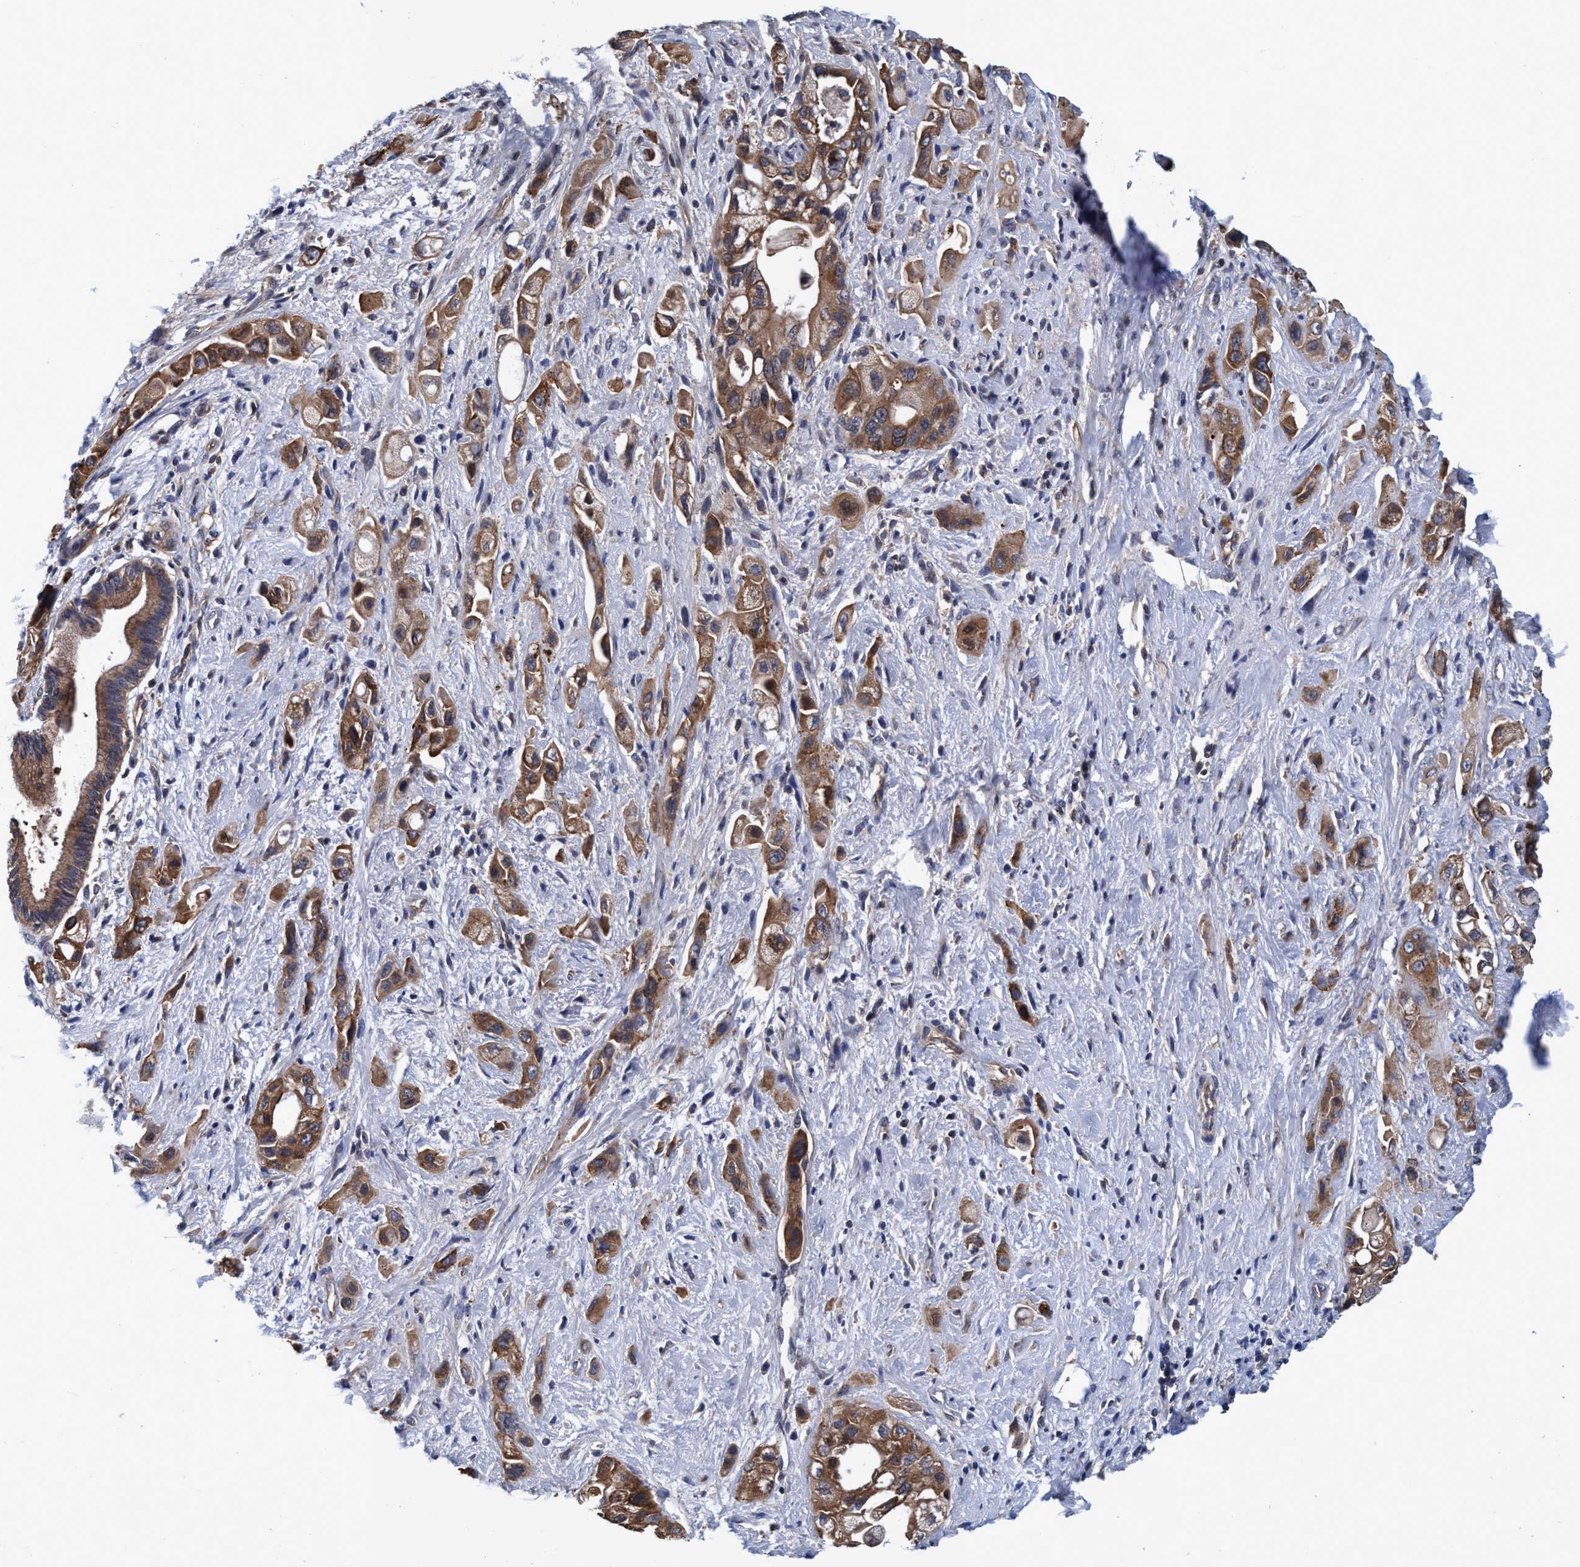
{"staining": {"intensity": "moderate", "quantity": ">75%", "location": "cytoplasmic/membranous"}, "tissue": "pancreatic cancer", "cell_type": "Tumor cells", "image_type": "cancer", "snomed": [{"axis": "morphology", "description": "Adenocarcinoma, NOS"}, {"axis": "topography", "description": "Pancreas"}], "caption": "Human pancreatic cancer stained with a brown dye shows moderate cytoplasmic/membranous positive staining in about >75% of tumor cells.", "gene": "CALCOCO2", "patient": {"sex": "female", "age": 66}}